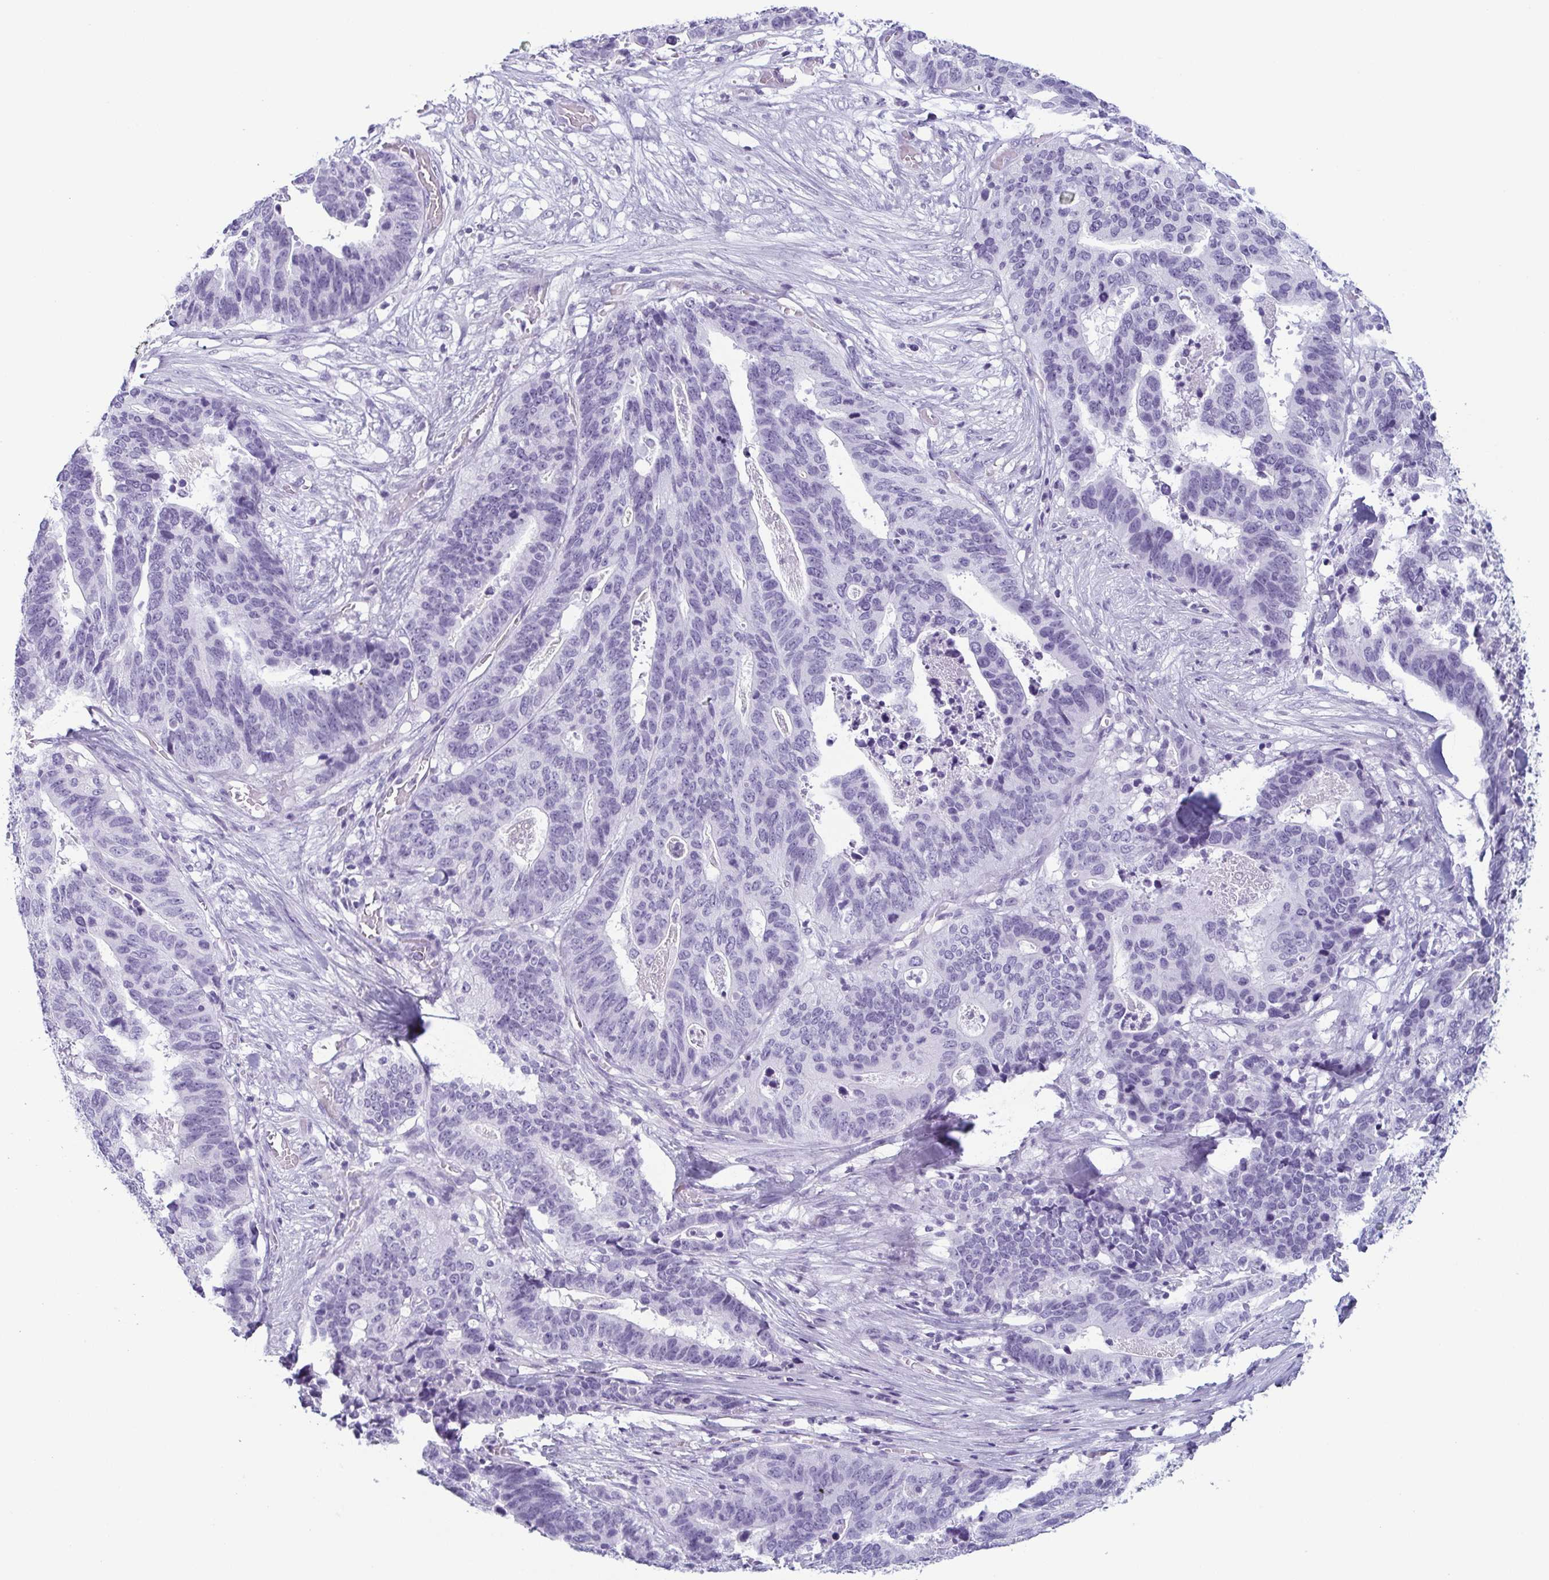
{"staining": {"intensity": "negative", "quantity": "none", "location": "none"}, "tissue": "stomach cancer", "cell_type": "Tumor cells", "image_type": "cancer", "snomed": [{"axis": "morphology", "description": "Adenocarcinoma, NOS"}, {"axis": "topography", "description": "Stomach, upper"}], "caption": "Immunohistochemical staining of stomach cancer displays no significant staining in tumor cells. (Stains: DAB IHC with hematoxylin counter stain, Microscopy: brightfield microscopy at high magnification).", "gene": "KRT78", "patient": {"sex": "female", "age": 67}}